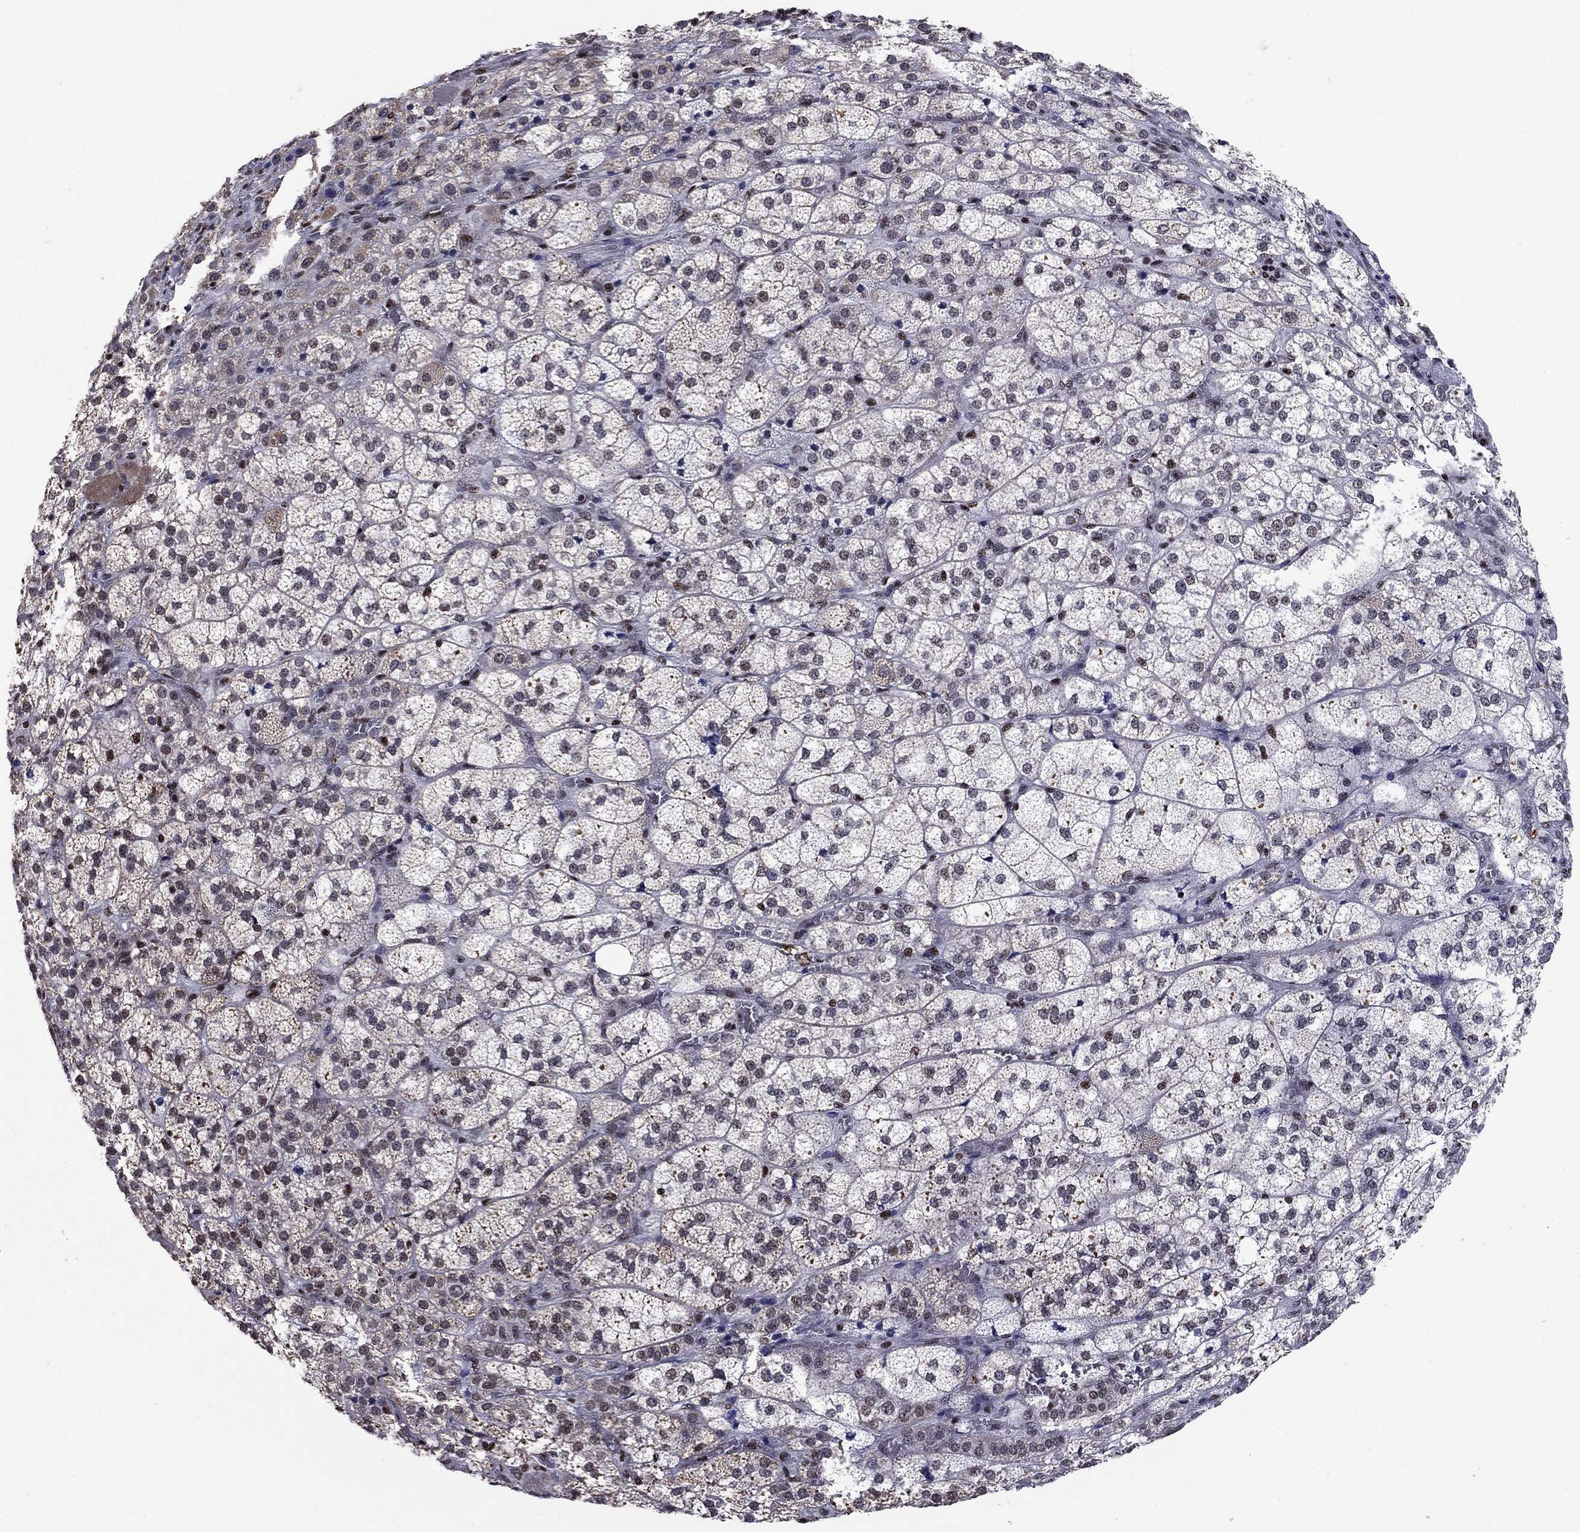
{"staining": {"intensity": "moderate", "quantity": "<25%", "location": "nuclear"}, "tissue": "adrenal gland", "cell_type": "Glandular cells", "image_type": "normal", "snomed": [{"axis": "morphology", "description": "Normal tissue, NOS"}, {"axis": "topography", "description": "Adrenal gland"}], "caption": "Protein analysis of unremarkable adrenal gland exhibits moderate nuclear expression in approximately <25% of glandular cells.", "gene": "N4BP2", "patient": {"sex": "female", "age": 60}}